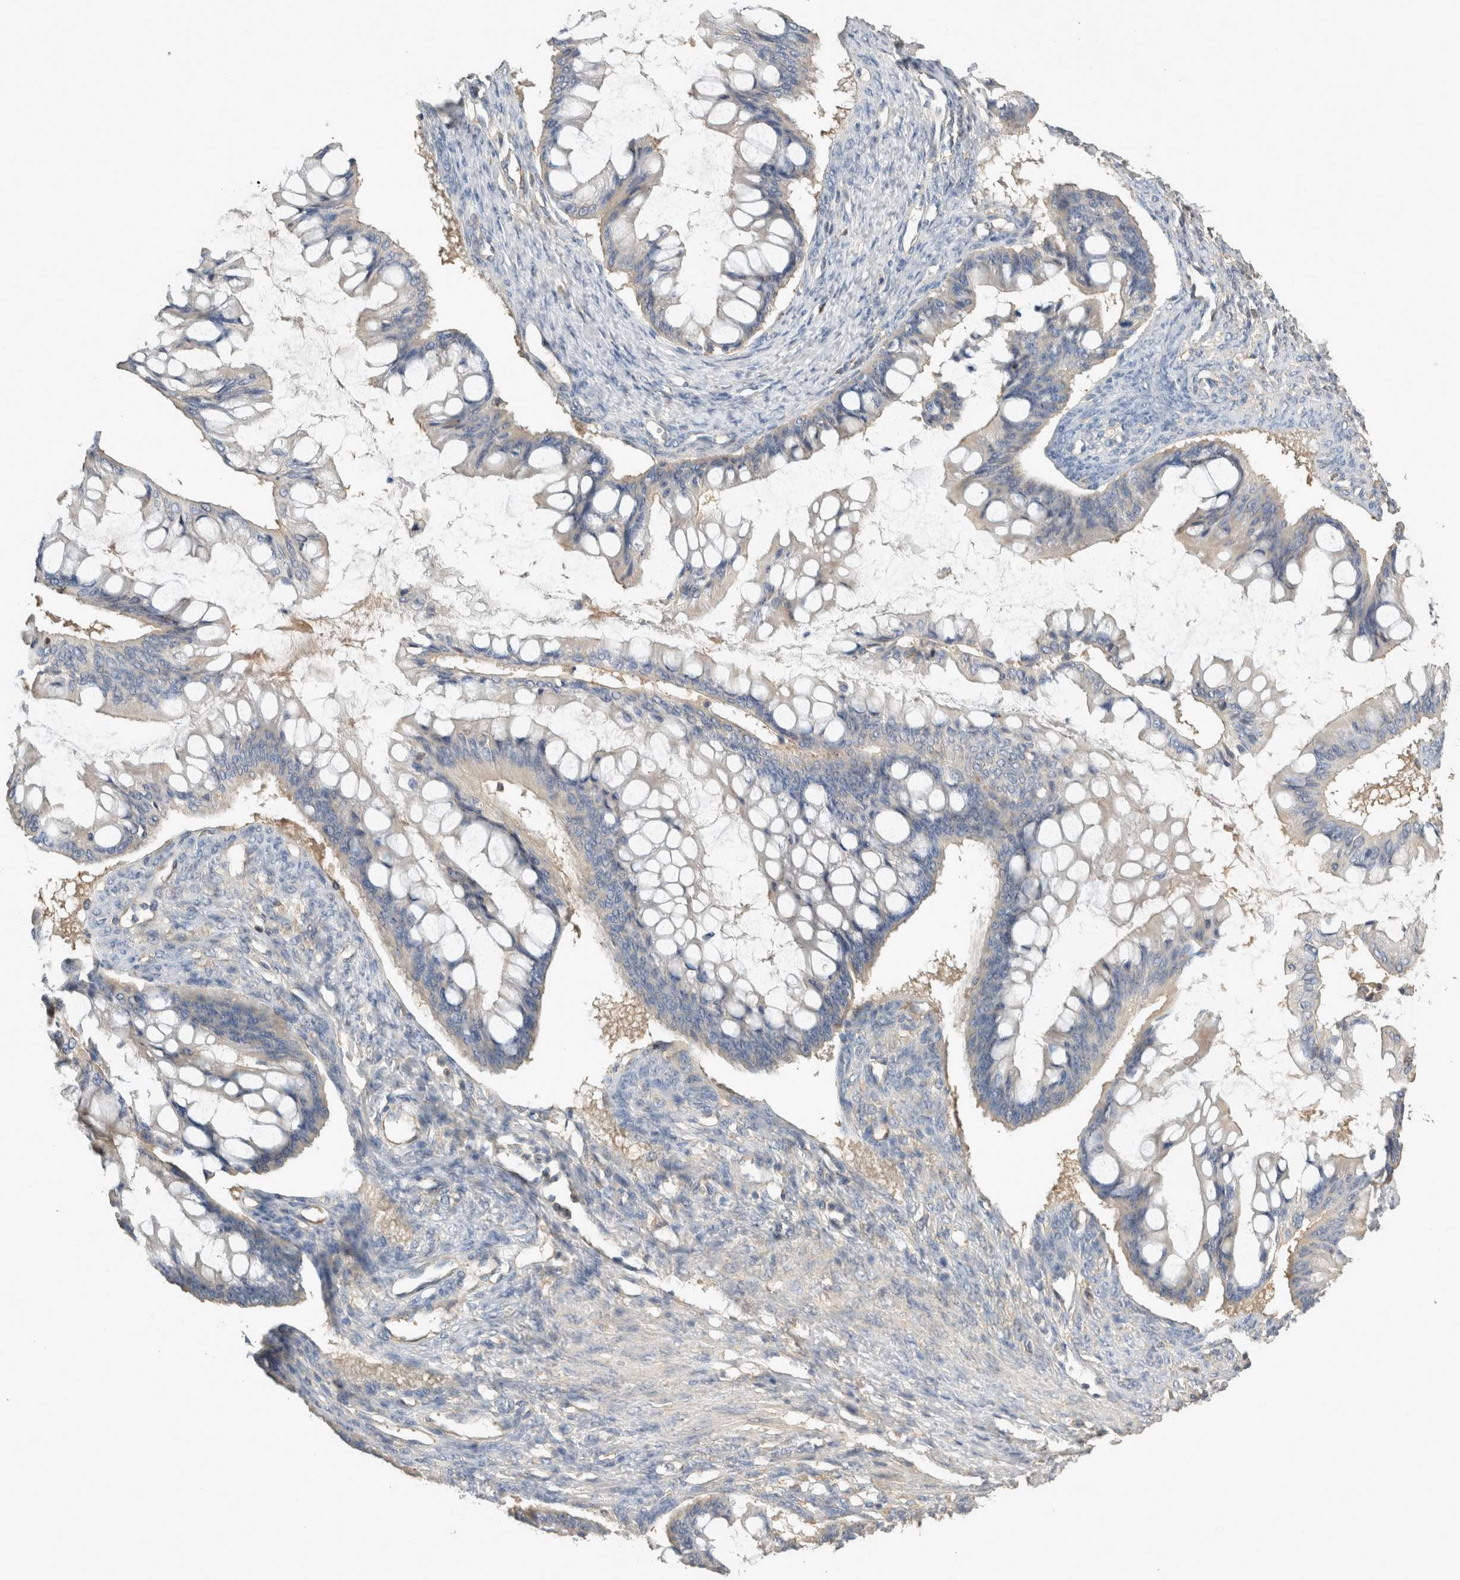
{"staining": {"intensity": "negative", "quantity": "none", "location": "none"}, "tissue": "ovarian cancer", "cell_type": "Tumor cells", "image_type": "cancer", "snomed": [{"axis": "morphology", "description": "Cystadenocarcinoma, mucinous, NOS"}, {"axis": "topography", "description": "Ovary"}], "caption": "IHC of human ovarian cancer (mucinous cystadenocarcinoma) exhibits no expression in tumor cells.", "gene": "EIF4G3", "patient": {"sex": "female", "age": 73}}